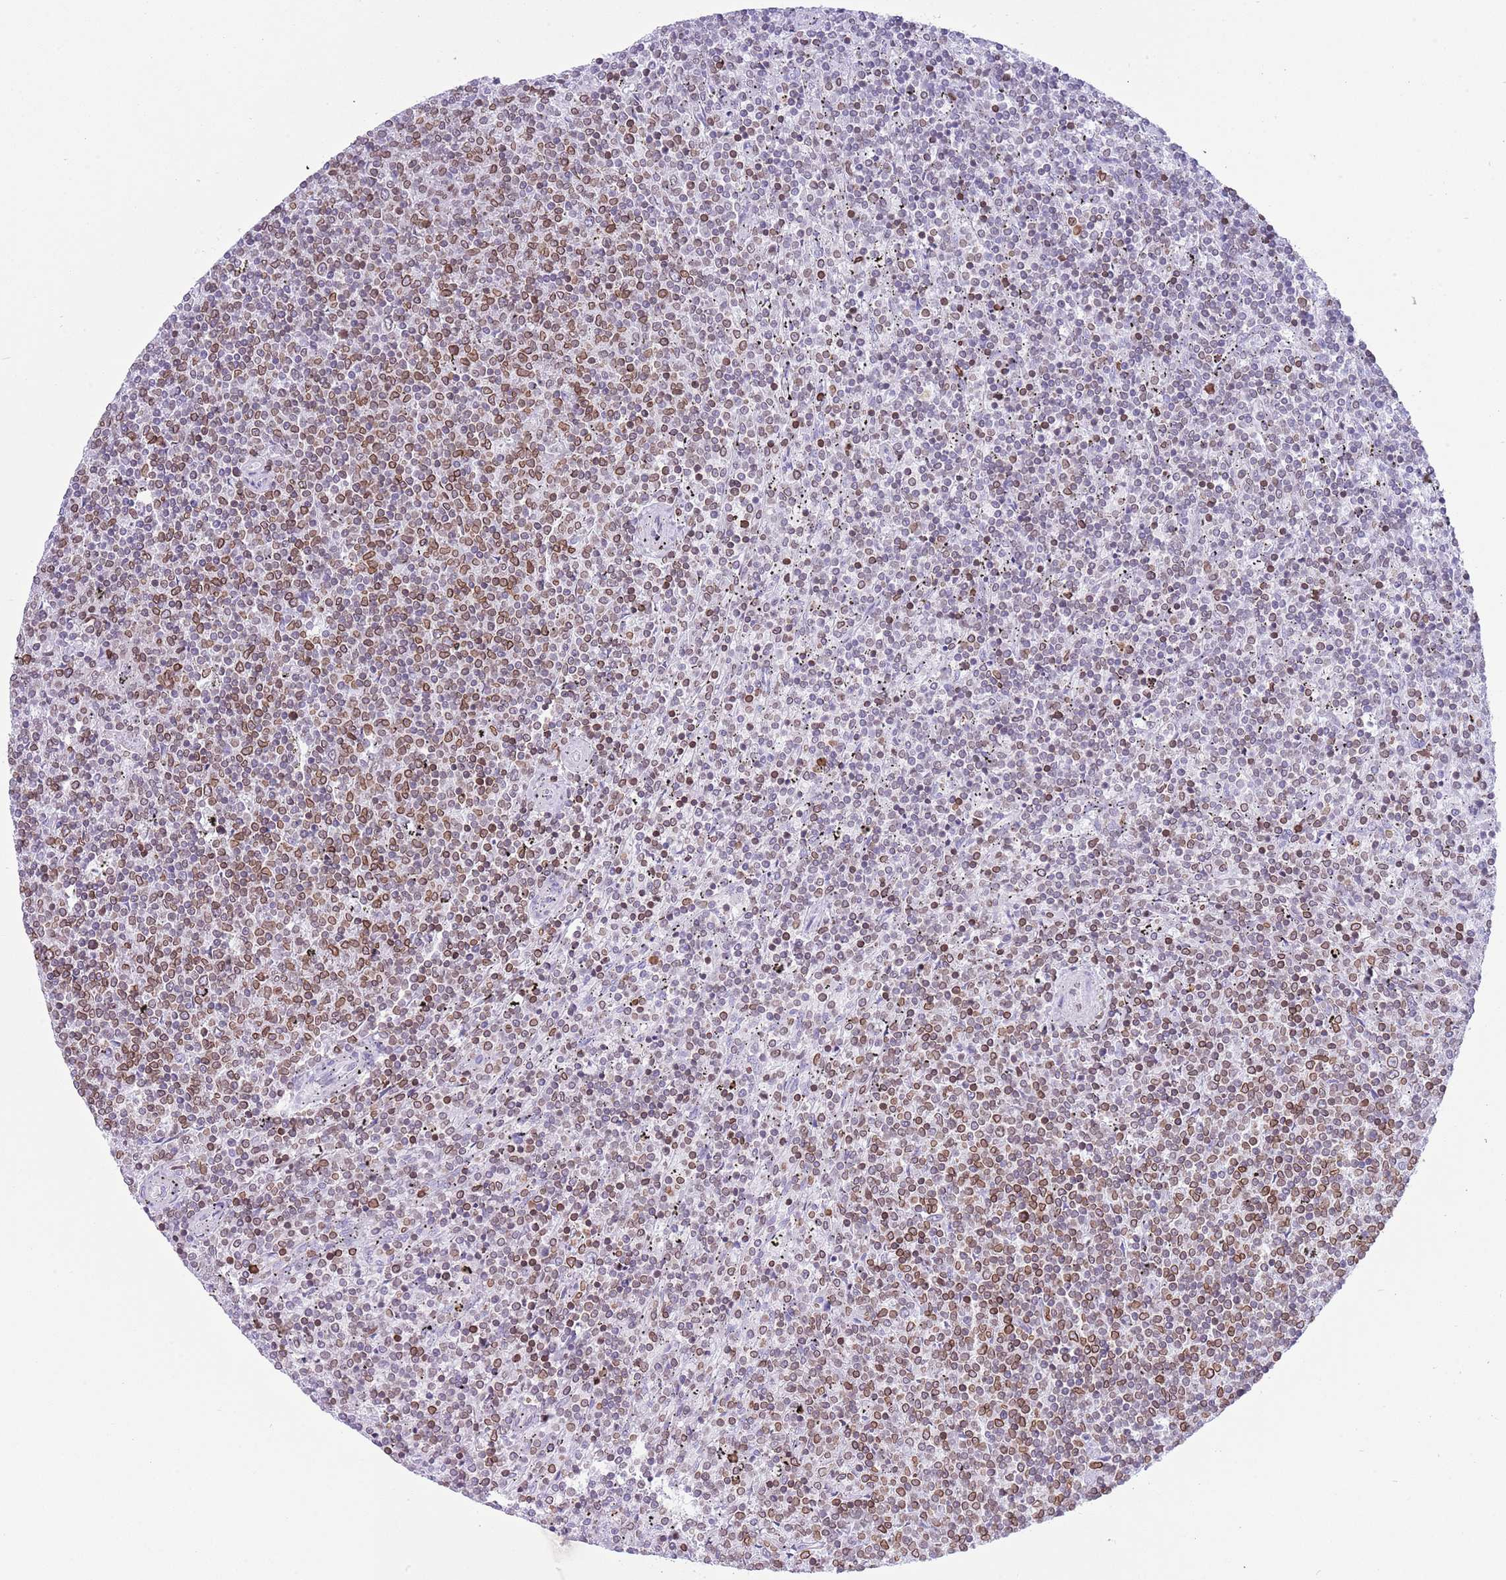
{"staining": {"intensity": "moderate", "quantity": "25%-75%", "location": "cytoplasmic/membranous,nuclear"}, "tissue": "lymphoma", "cell_type": "Tumor cells", "image_type": "cancer", "snomed": [{"axis": "morphology", "description": "Malignant lymphoma, non-Hodgkin's type, Low grade"}, {"axis": "topography", "description": "Spleen"}], "caption": "Tumor cells exhibit moderate cytoplasmic/membranous and nuclear positivity in approximately 25%-75% of cells in malignant lymphoma, non-Hodgkin's type (low-grade). The staining is performed using DAB (3,3'-diaminobenzidine) brown chromogen to label protein expression. The nuclei are counter-stained blue using hematoxylin.", "gene": "LBR", "patient": {"sex": "female", "age": 50}}